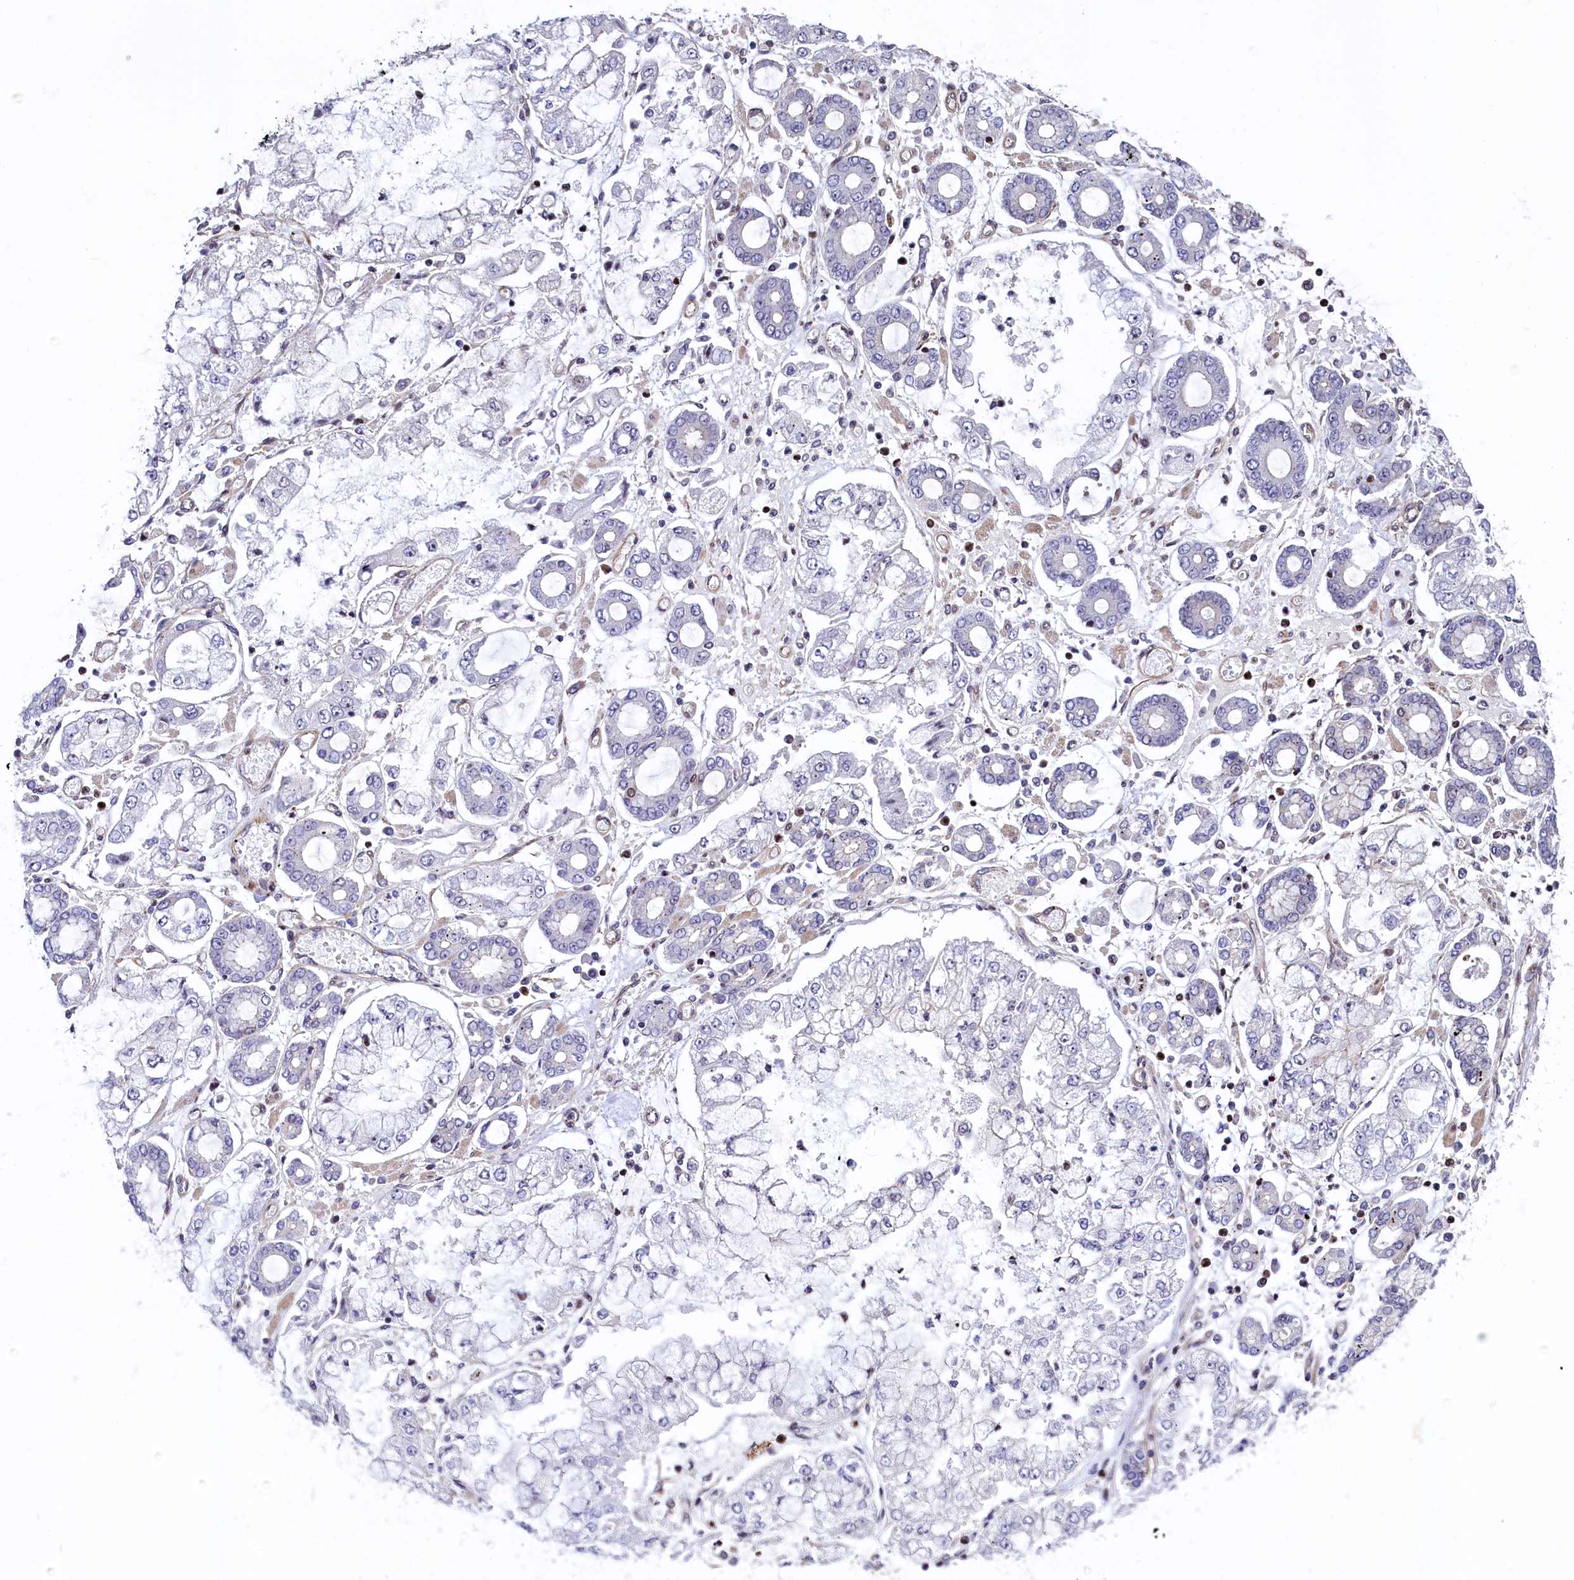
{"staining": {"intensity": "negative", "quantity": "none", "location": "none"}, "tissue": "stomach cancer", "cell_type": "Tumor cells", "image_type": "cancer", "snomed": [{"axis": "morphology", "description": "Adenocarcinoma, NOS"}, {"axis": "topography", "description": "Stomach"}], "caption": "Adenocarcinoma (stomach) stained for a protein using immunohistochemistry (IHC) displays no expression tumor cells.", "gene": "TGDS", "patient": {"sex": "male", "age": 76}}